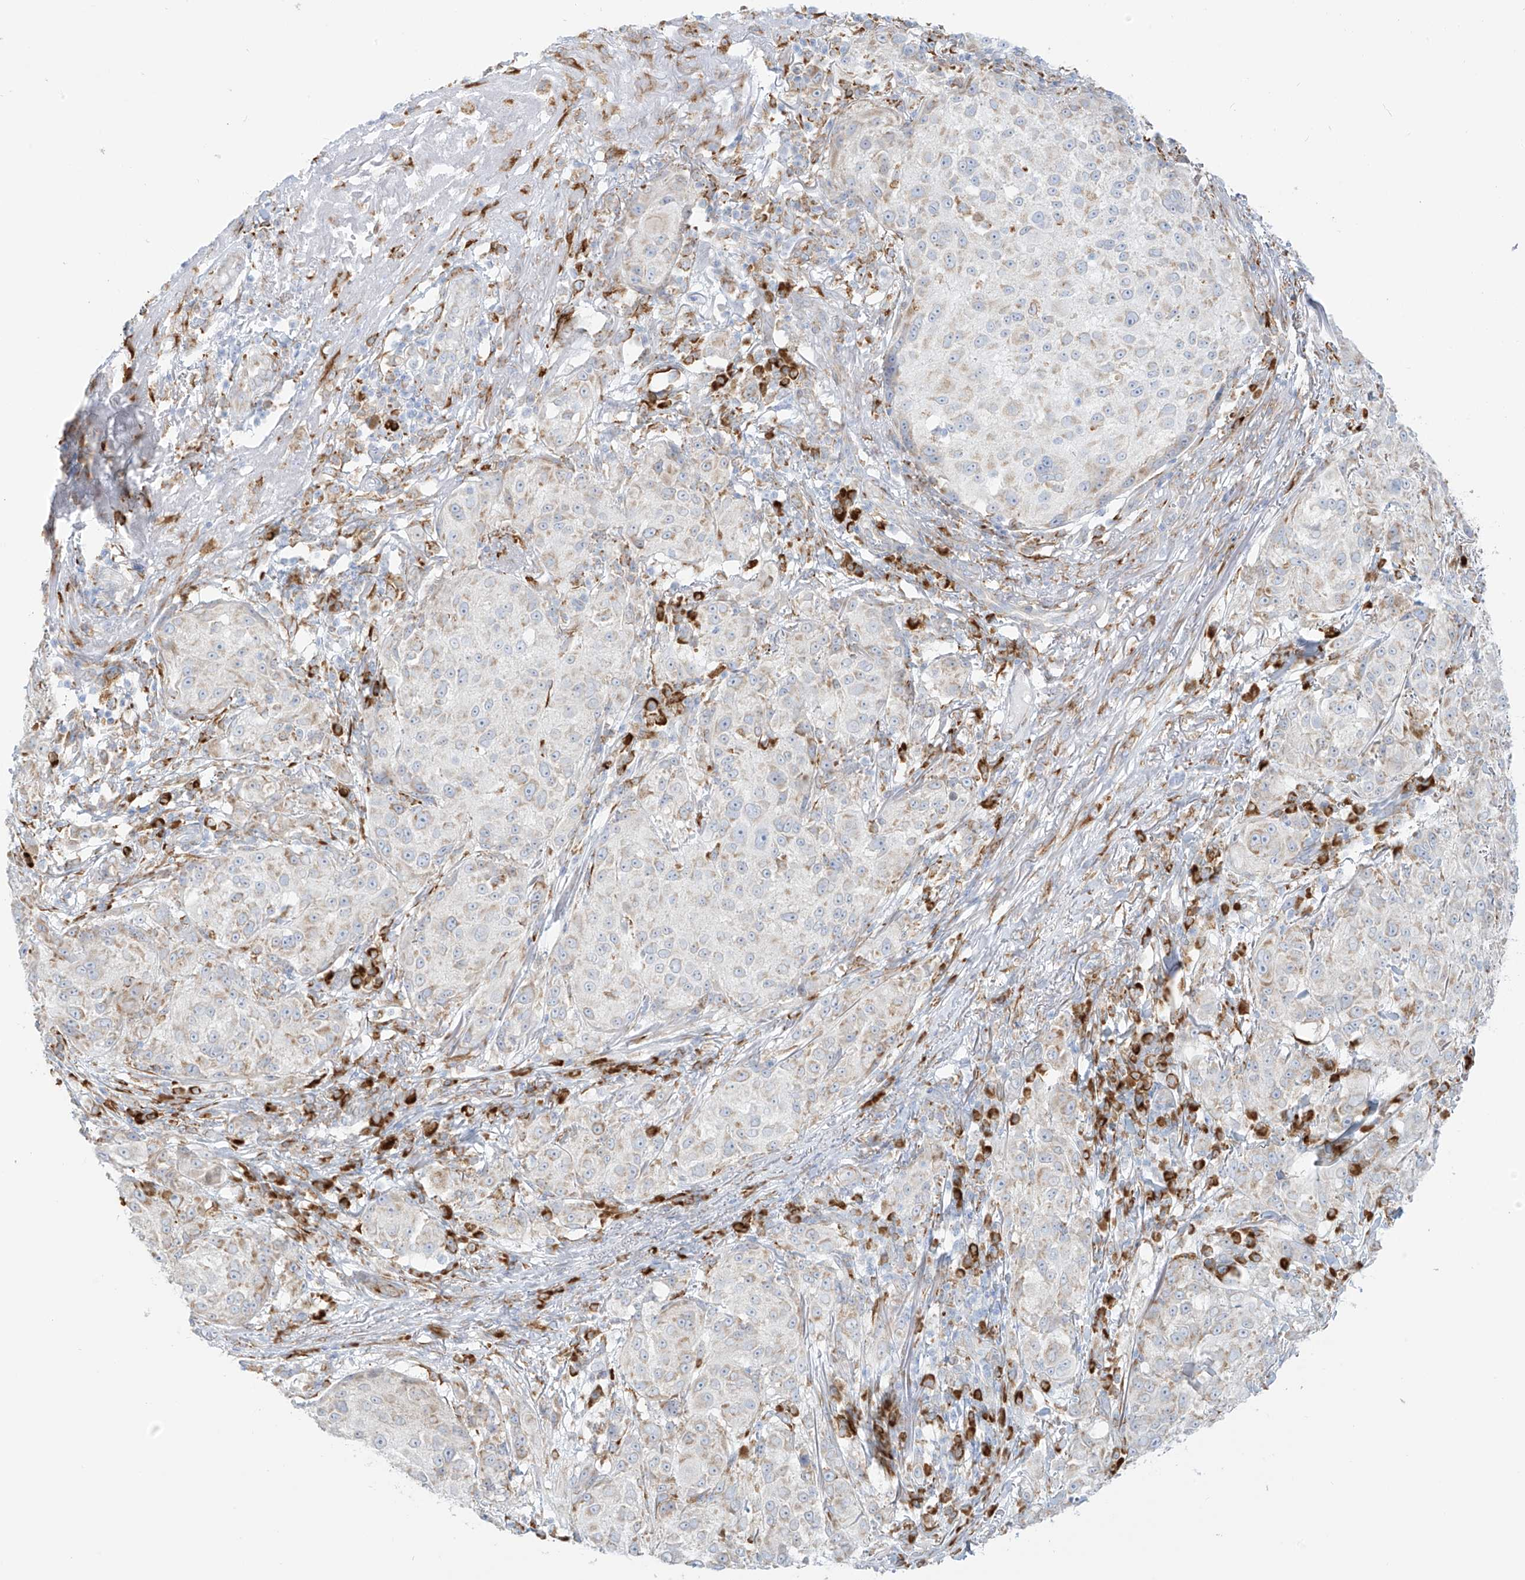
{"staining": {"intensity": "weak", "quantity": "<25%", "location": "cytoplasmic/membranous"}, "tissue": "melanoma", "cell_type": "Tumor cells", "image_type": "cancer", "snomed": [{"axis": "morphology", "description": "Necrosis, NOS"}, {"axis": "morphology", "description": "Malignant melanoma, NOS"}, {"axis": "topography", "description": "Skin"}], "caption": "There is no significant staining in tumor cells of malignant melanoma.", "gene": "LRRC59", "patient": {"sex": "female", "age": 87}}